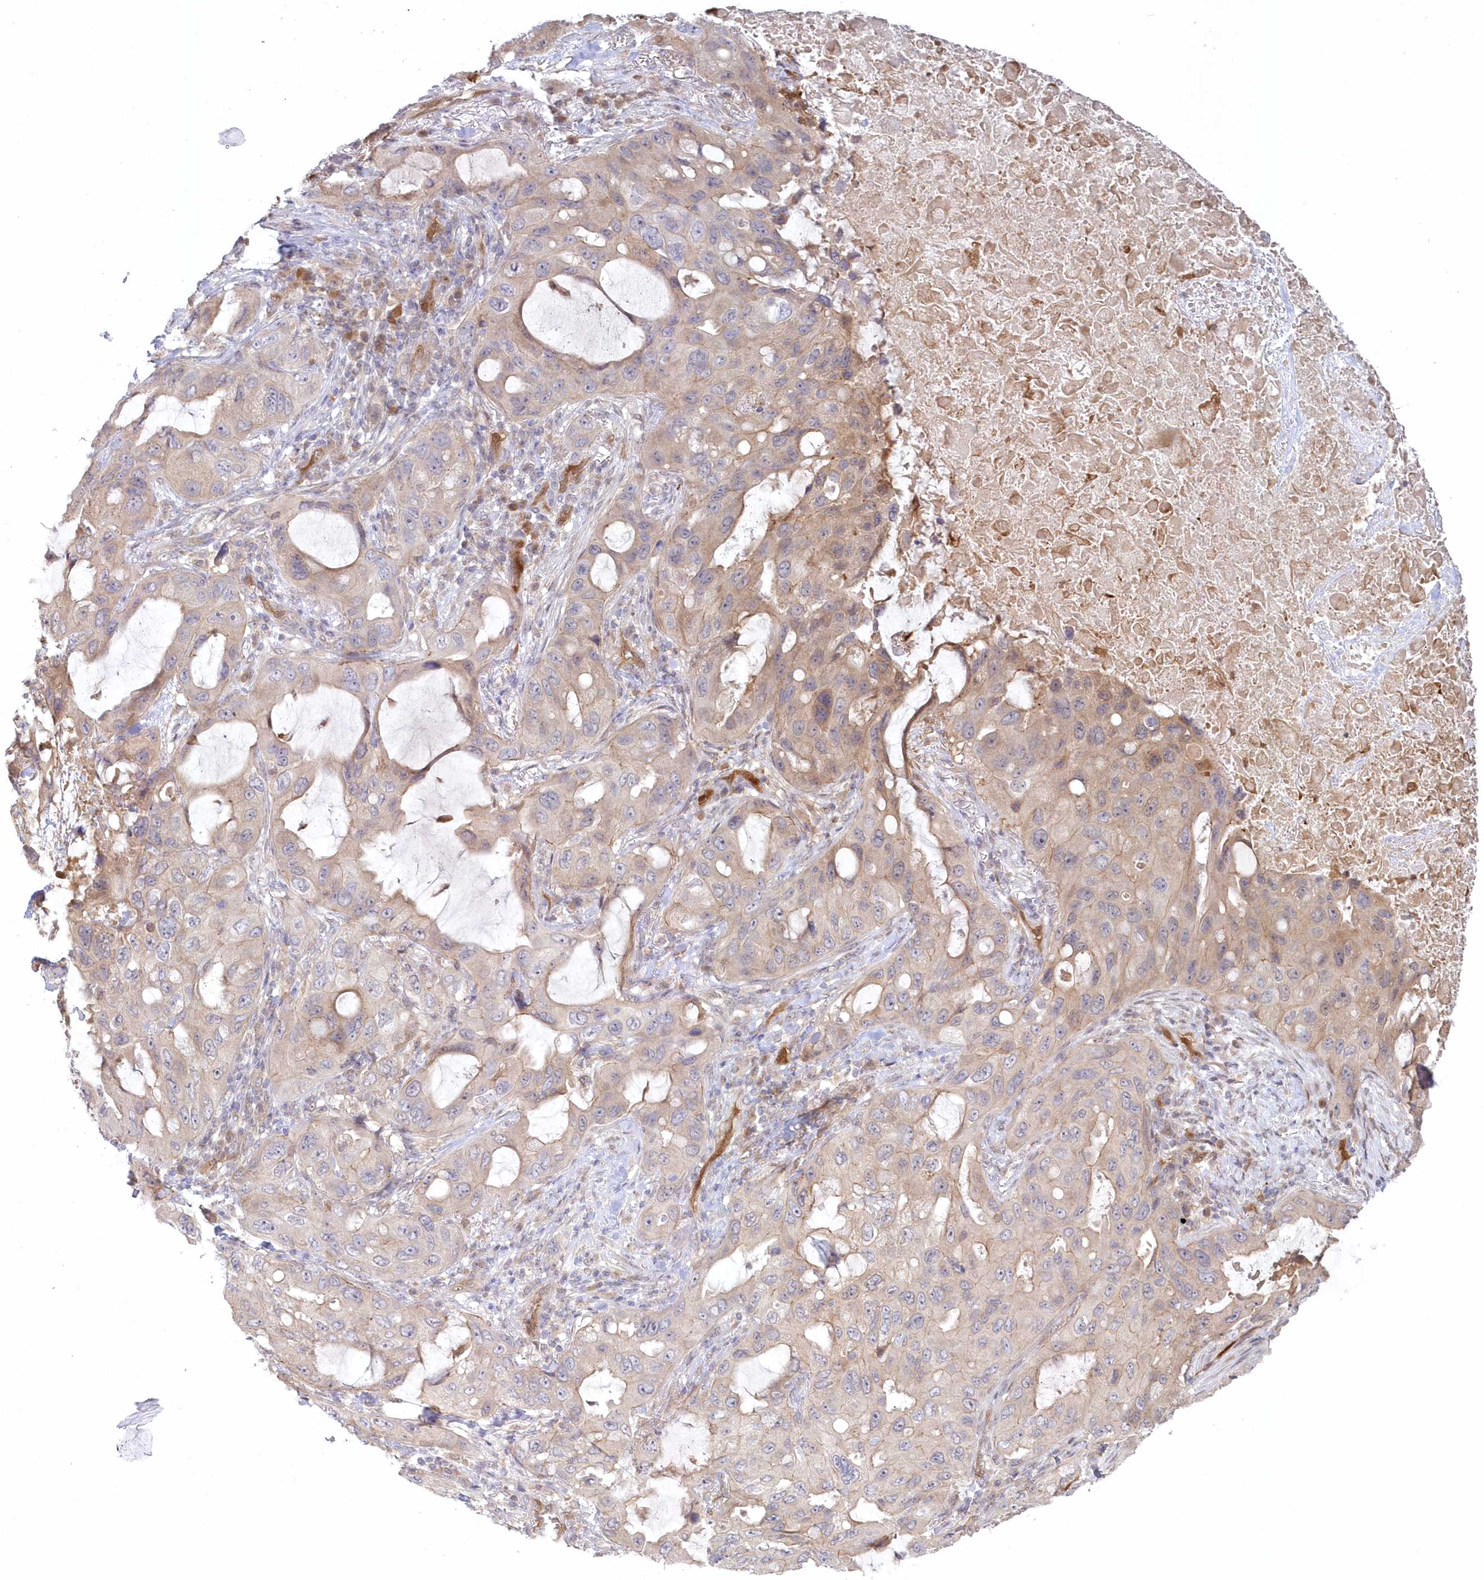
{"staining": {"intensity": "weak", "quantity": "<25%", "location": "cytoplasmic/membranous"}, "tissue": "lung cancer", "cell_type": "Tumor cells", "image_type": "cancer", "snomed": [{"axis": "morphology", "description": "Squamous cell carcinoma, NOS"}, {"axis": "topography", "description": "Lung"}], "caption": "High power microscopy micrograph of an immunohistochemistry (IHC) image of lung squamous cell carcinoma, revealing no significant staining in tumor cells. Brightfield microscopy of IHC stained with DAB (3,3'-diaminobenzidine) (brown) and hematoxylin (blue), captured at high magnification.", "gene": "GBE1", "patient": {"sex": "female", "age": 73}}